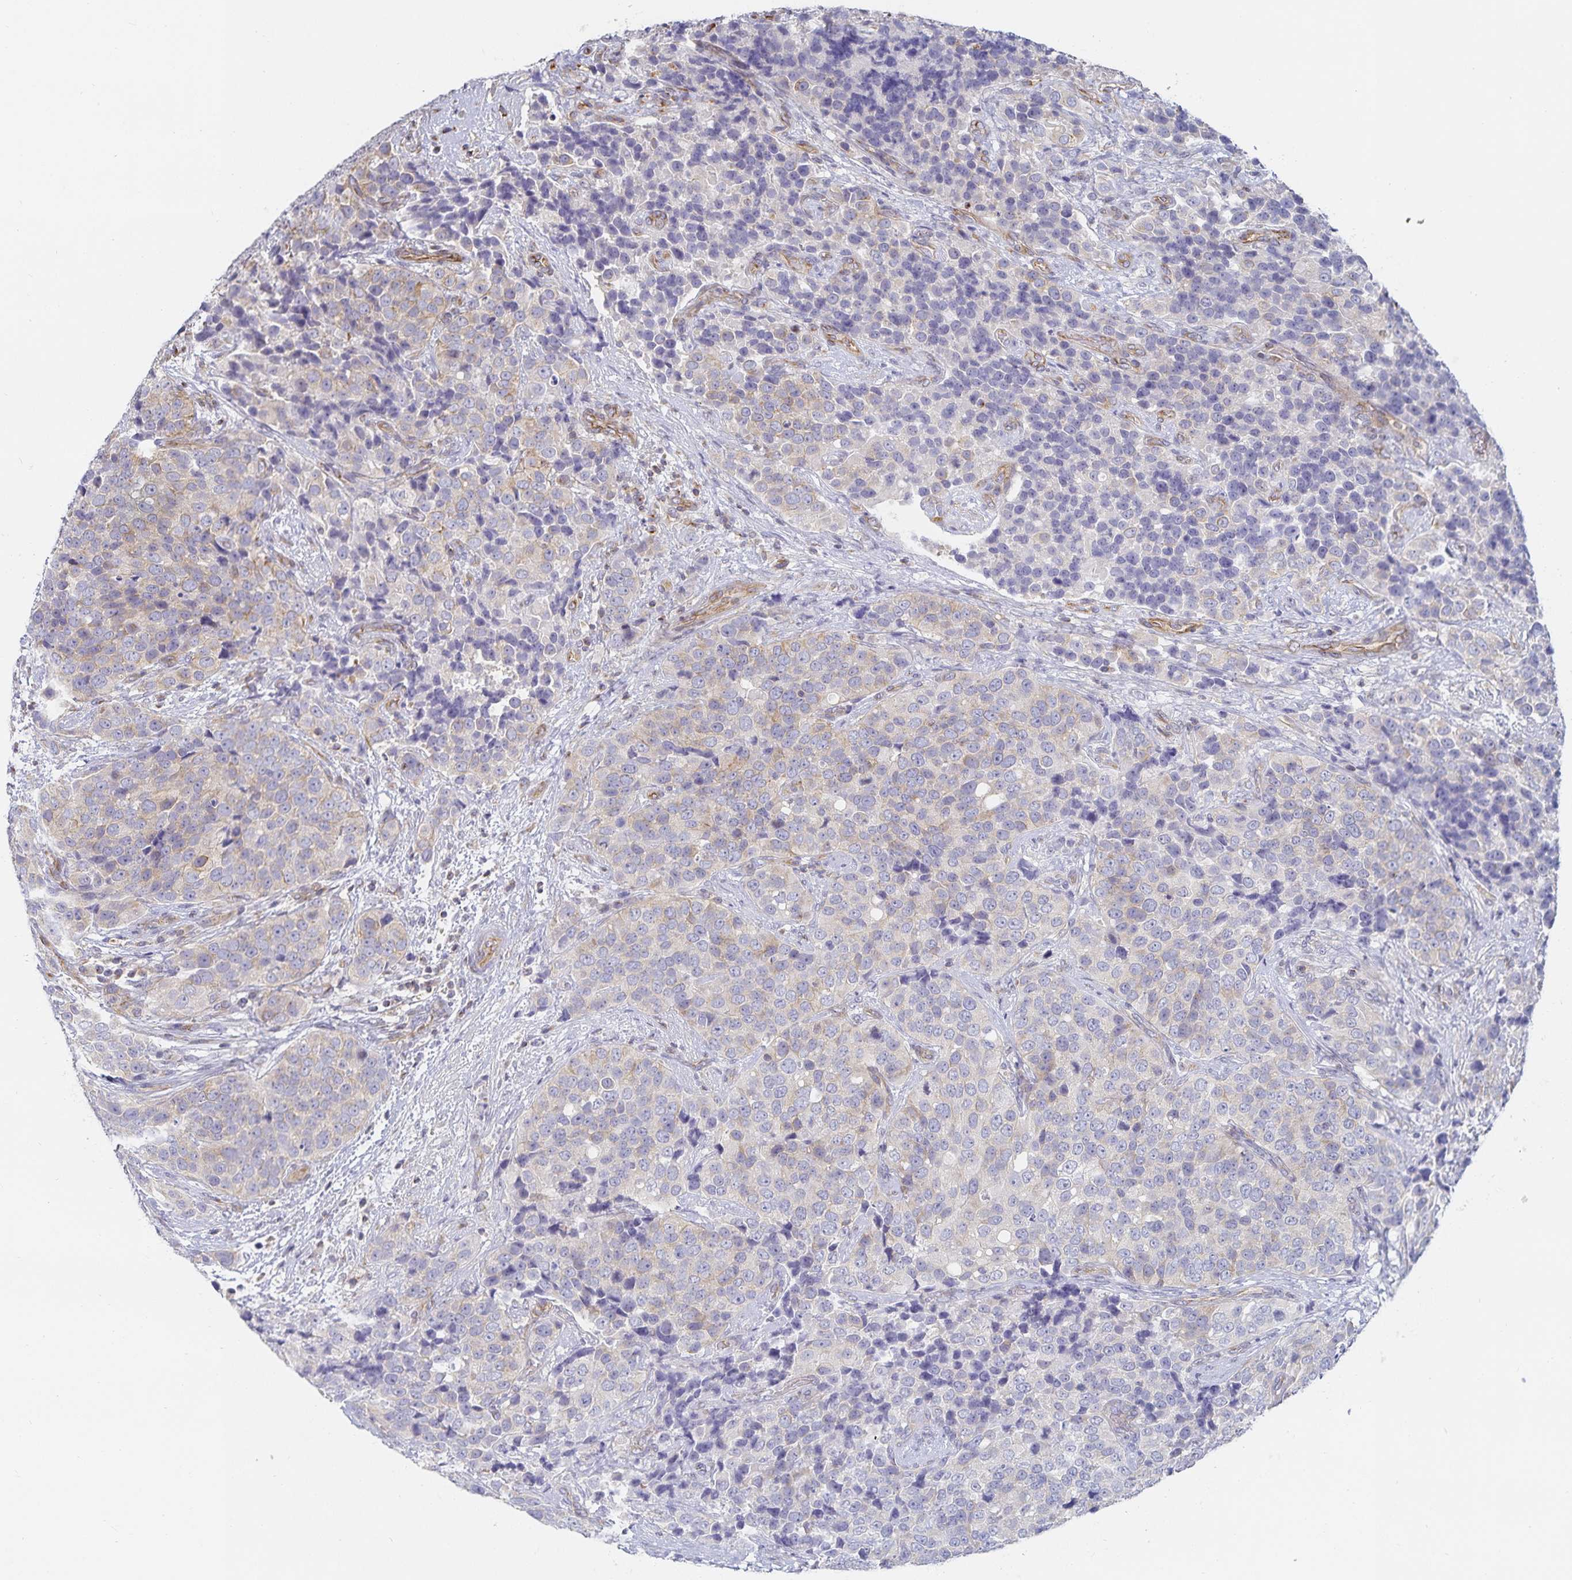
{"staining": {"intensity": "weak", "quantity": "<25%", "location": "cytoplasmic/membranous"}, "tissue": "urothelial cancer", "cell_type": "Tumor cells", "image_type": "cancer", "snomed": [{"axis": "morphology", "description": "Urothelial carcinoma, NOS"}, {"axis": "topography", "description": "Urinary bladder"}], "caption": "Image shows no protein positivity in tumor cells of urothelial cancer tissue.", "gene": "SFTPA1", "patient": {"sex": "male", "age": 52}}